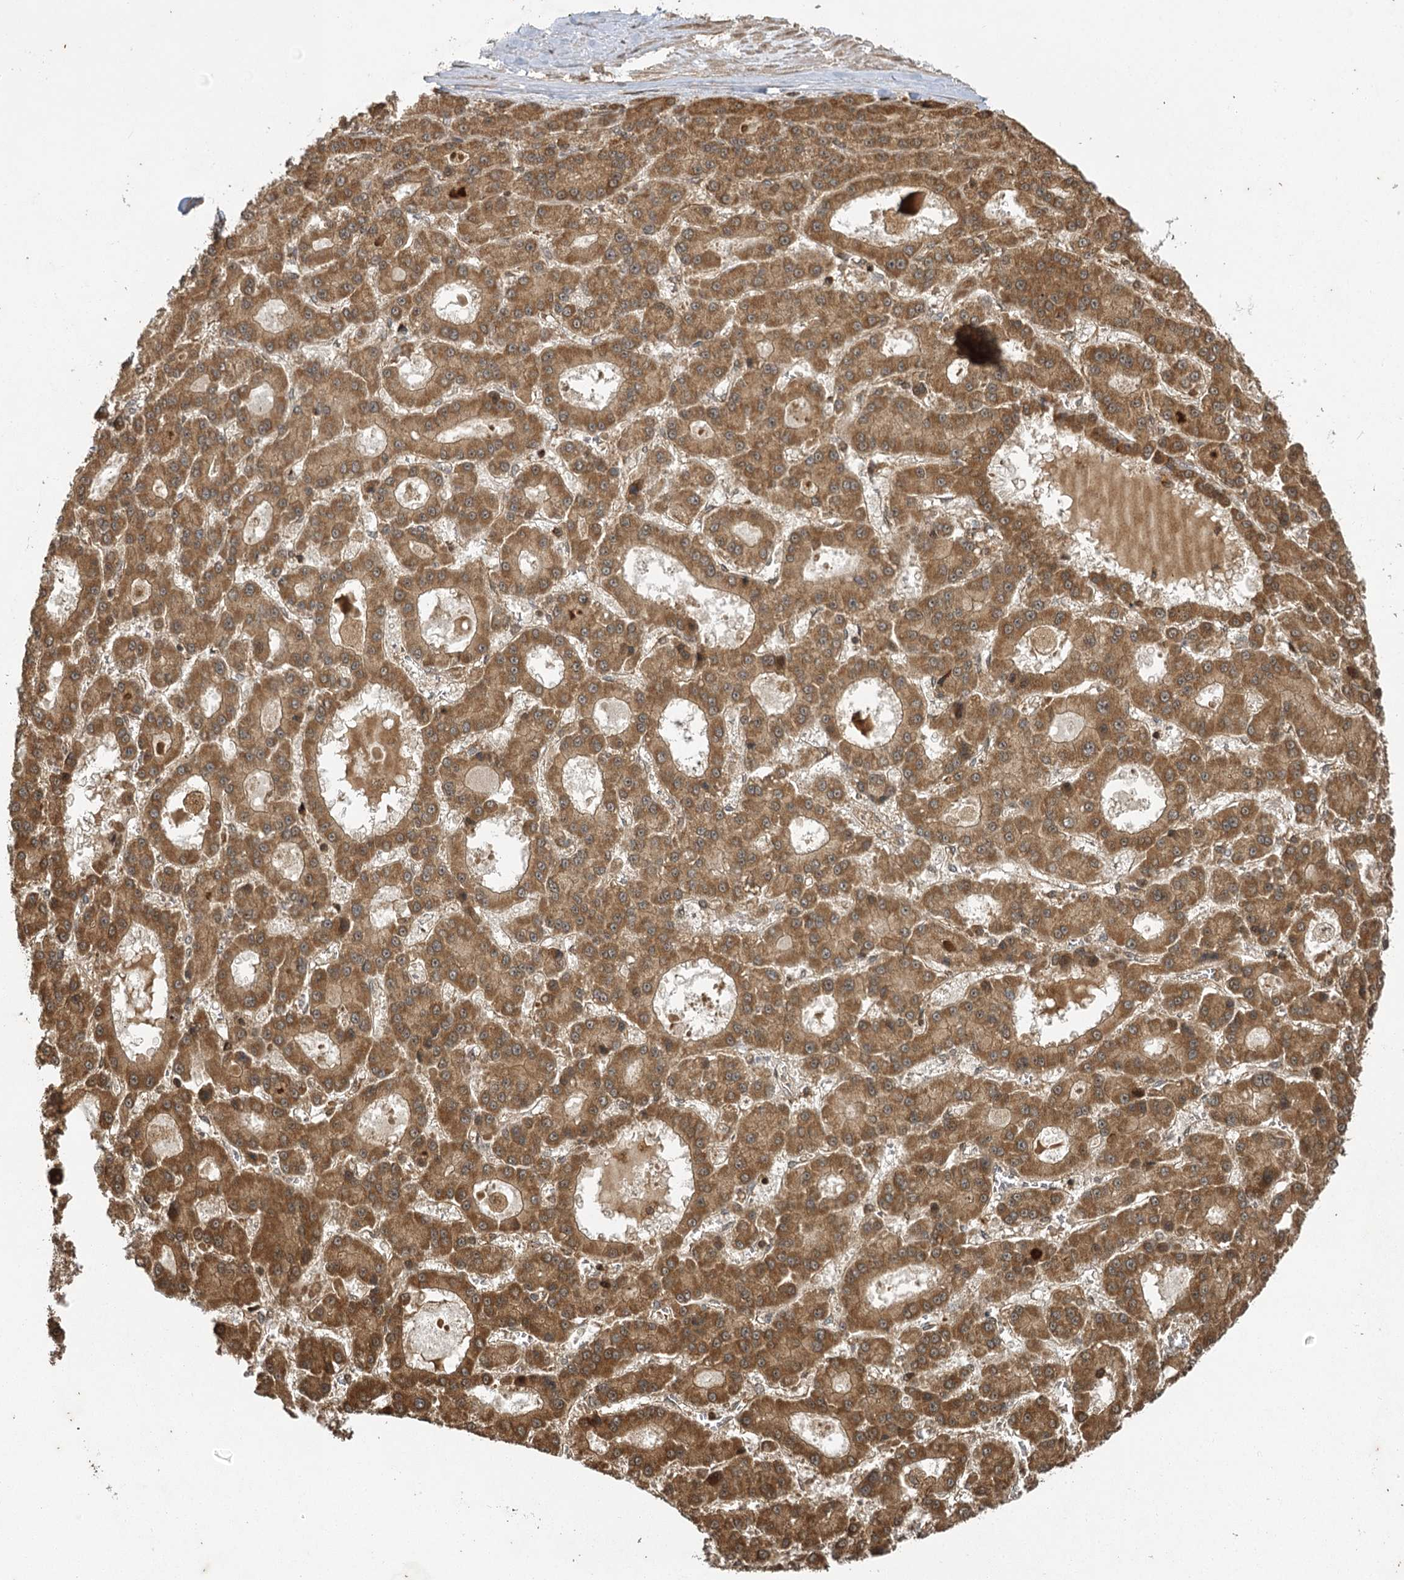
{"staining": {"intensity": "moderate", "quantity": ">75%", "location": "cytoplasmic/membranous"}, "tissue": "liver cancer", "cell_type": "Tumor cells", "image_type": "cancer", "snomed": [{"axis": "morphology", "description": "Carcinoma, Hepatocellular, NOS"}, {"axis": "topography", "description": "Liver"}], "caption": "Hepatocellular carcinoma (liver) stained for a protein (brown) demonstrates moderate cytoplasmic/membranous positive staining in about >75% of tumor cells.", "gene": "IL11RA", "patient": {"sex": "male", "age": 70}}